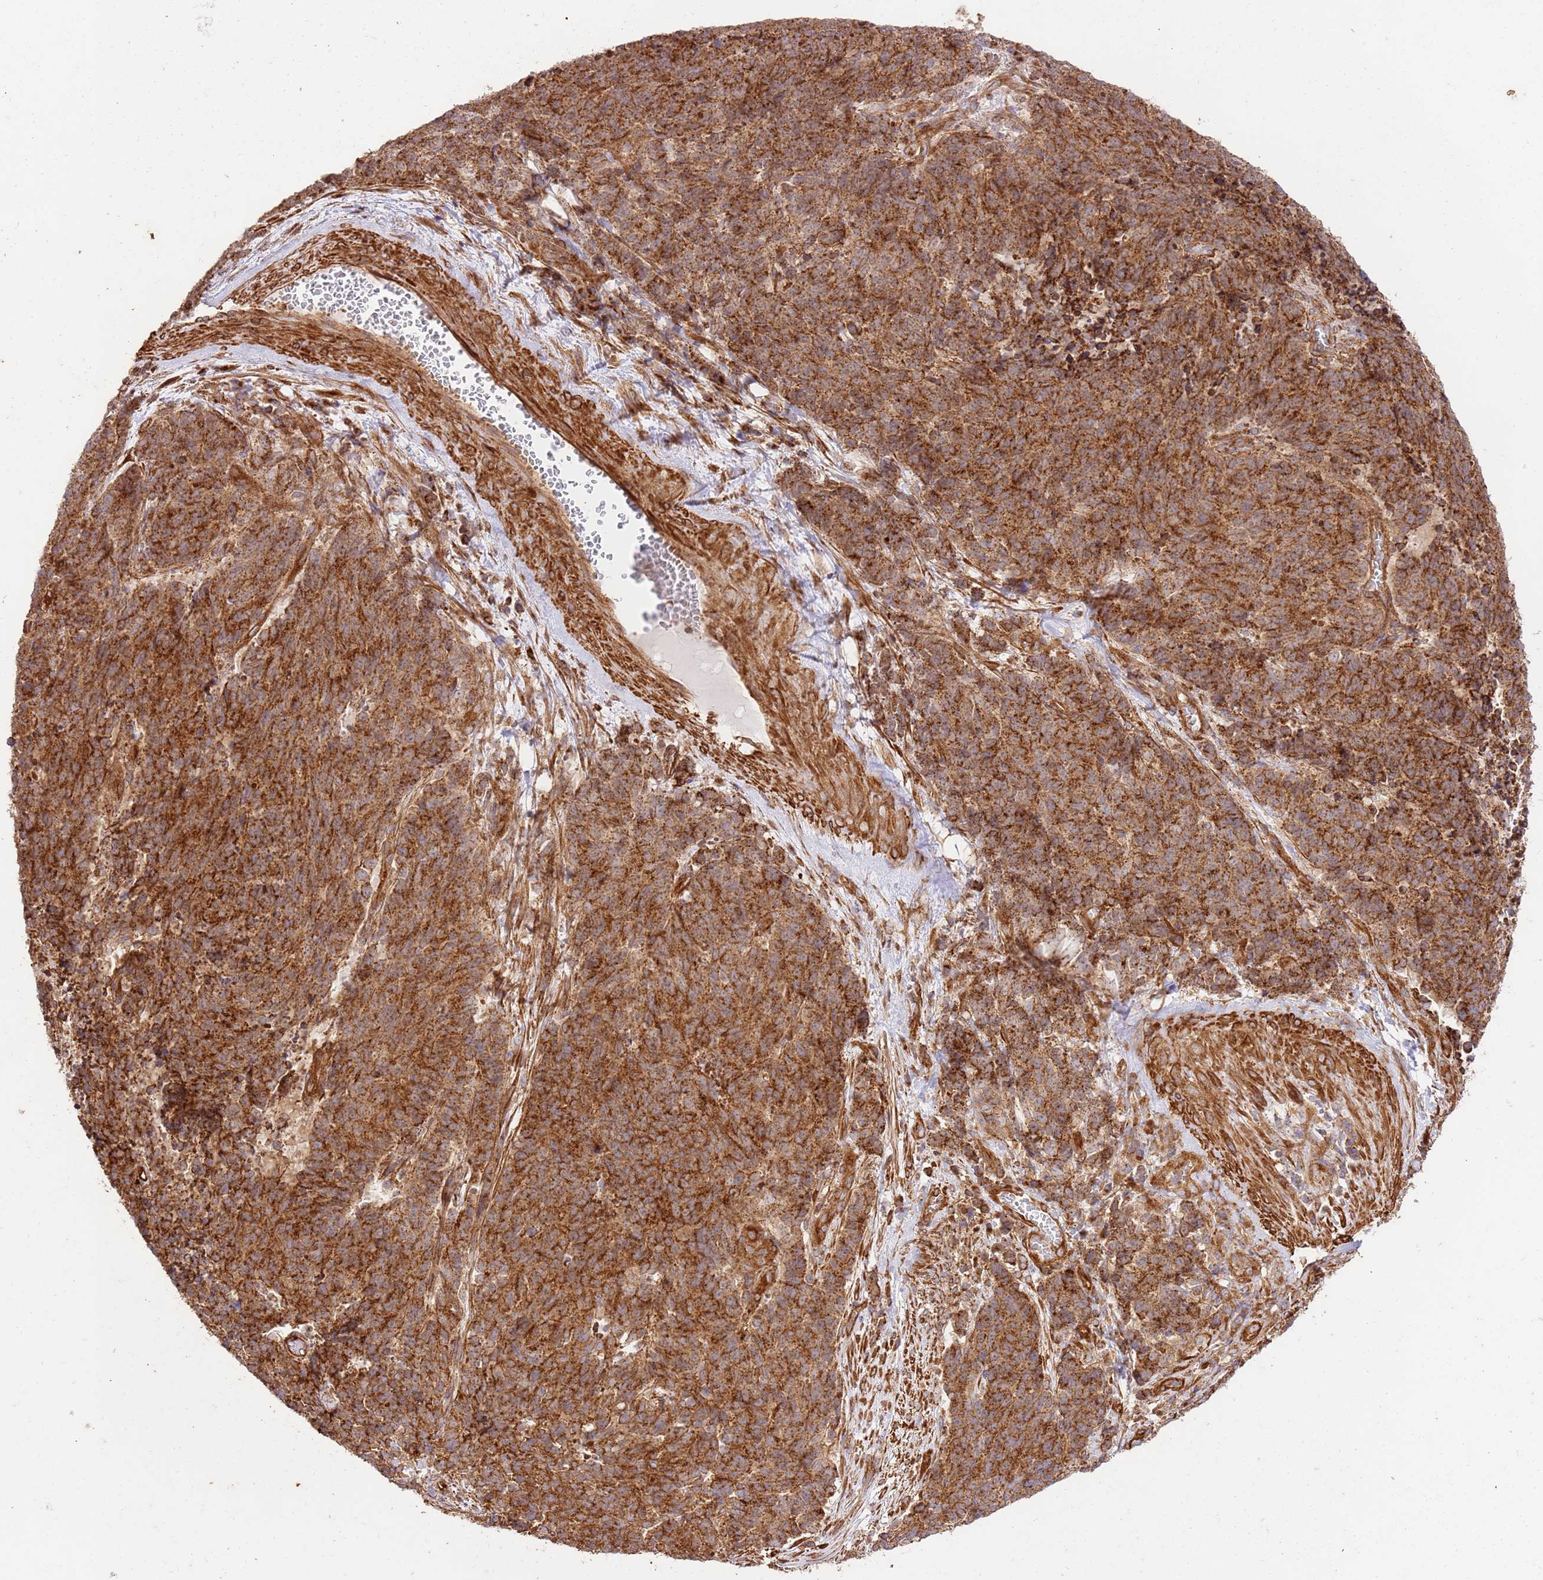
{"staining": {"intensity": "strong", "quantity": ">75%", "location": "cytoplasmic/membranous"}, "tissue": "cervical cancer", "cell_type": "Tumor cells", "image_type": "cancer", "snomed": [{"axis": "morphology", "description": "Squamous cell carcinoma, NOS"}, {"axis": "topography", "description": "Cervix"}], "caption": "Immunohistochemical staining of human squamous cell carcinoma (cervical) displays strong cytoplasmic/membranous protein positivity in about >75% of tumor cells.", "gene": "ZBTB39", "patient": {"sex": "female", "age": 29}}